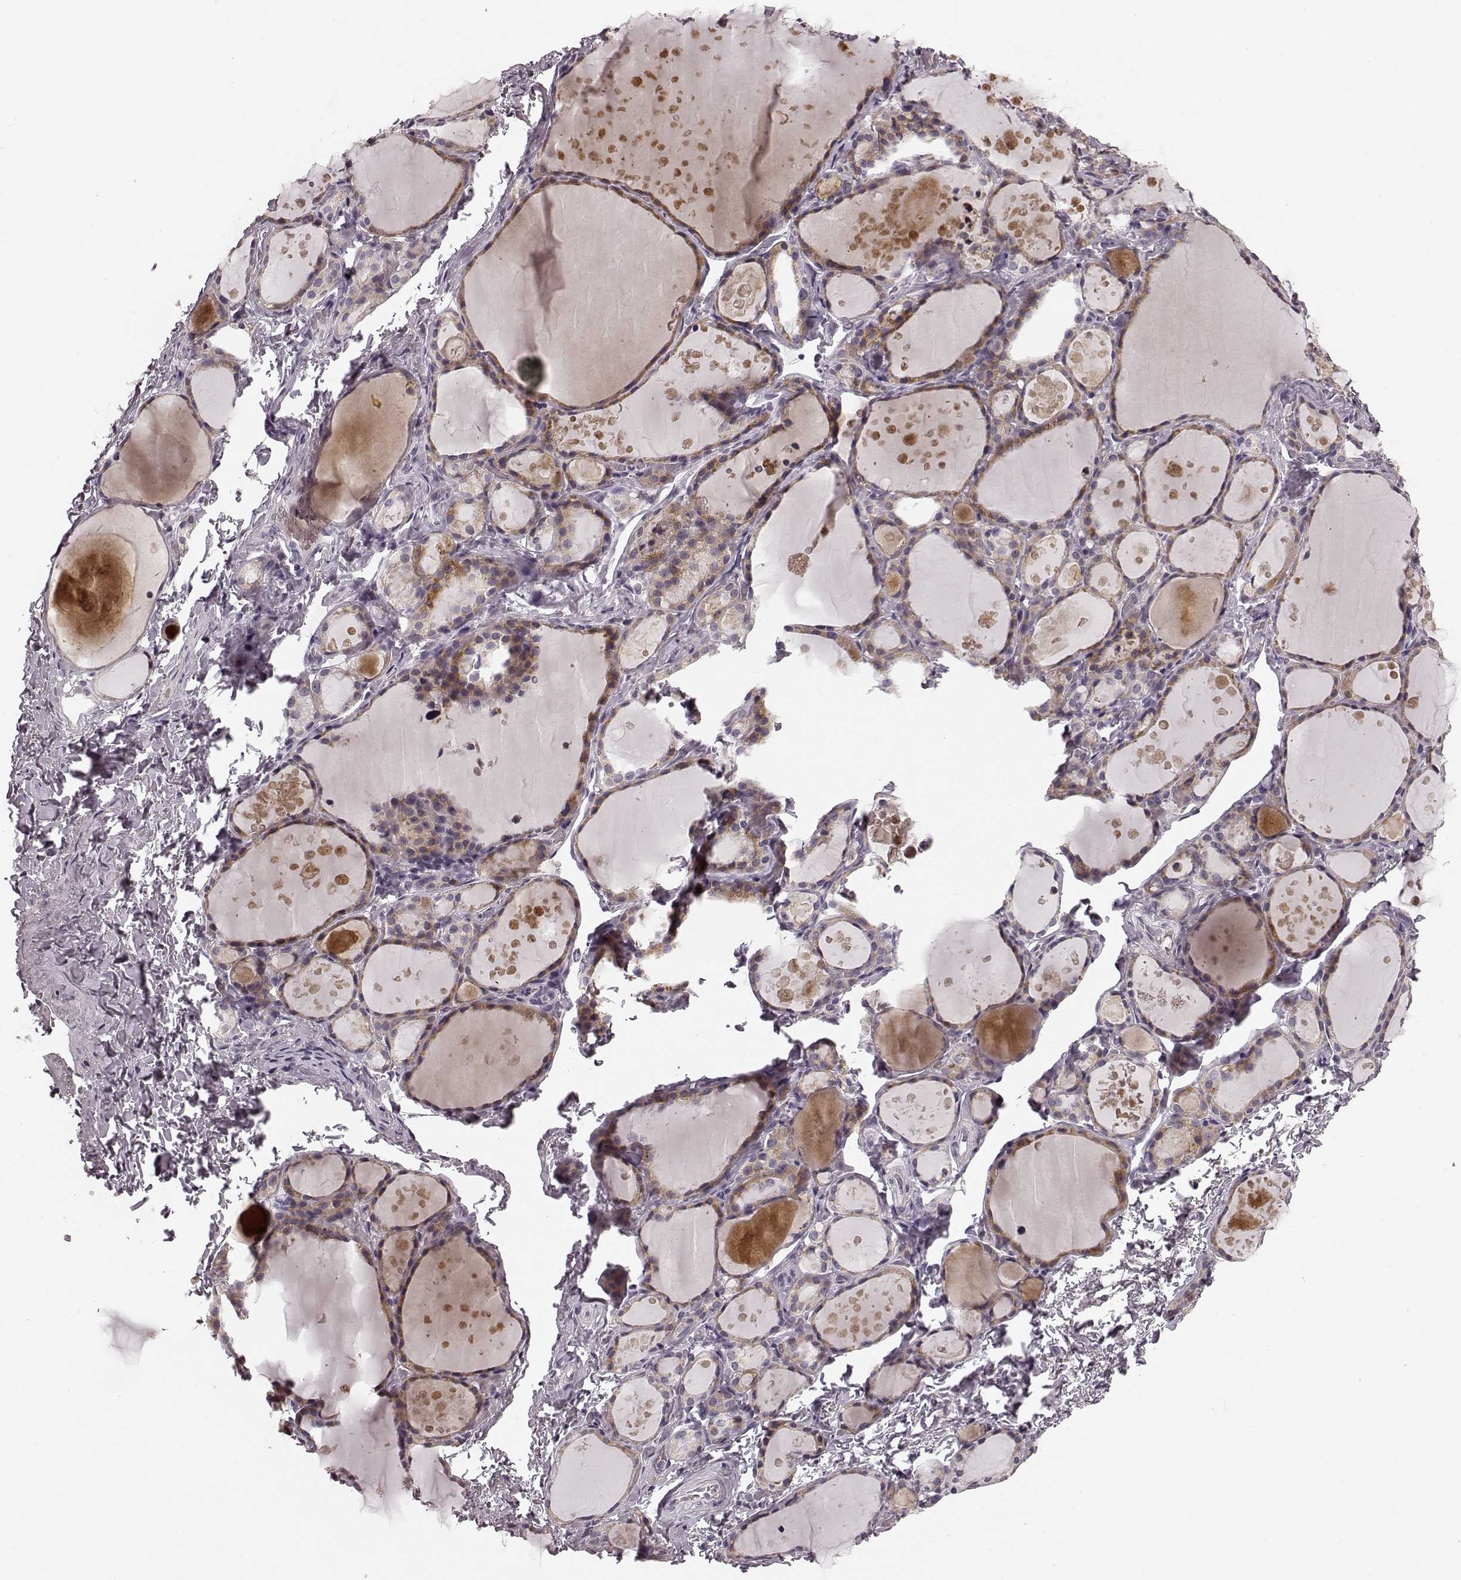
{"staining": {"intensity": "moderate", "quantity": "25%-75%", "location": "cytoplasmic/membranous"}, "tissue": "thyroid gland", "cell_type": "Glandular cells", "image_type": "normal", "snomed": [{"axis": "morphology", "description": "Normal tissue, NOS"}, {"axis": "topography", "description": "Thyroid gland"}], "caption": "IHC micrograph of unremarkable thyroid gland stained for a protein (brown), which reveals medium levels of moderate cytoplasmic/membranous expression in approximately 25%-75% of glandular cells.", "gene": "FAM234B", "patient": {"sex": "male", "age": 68}}